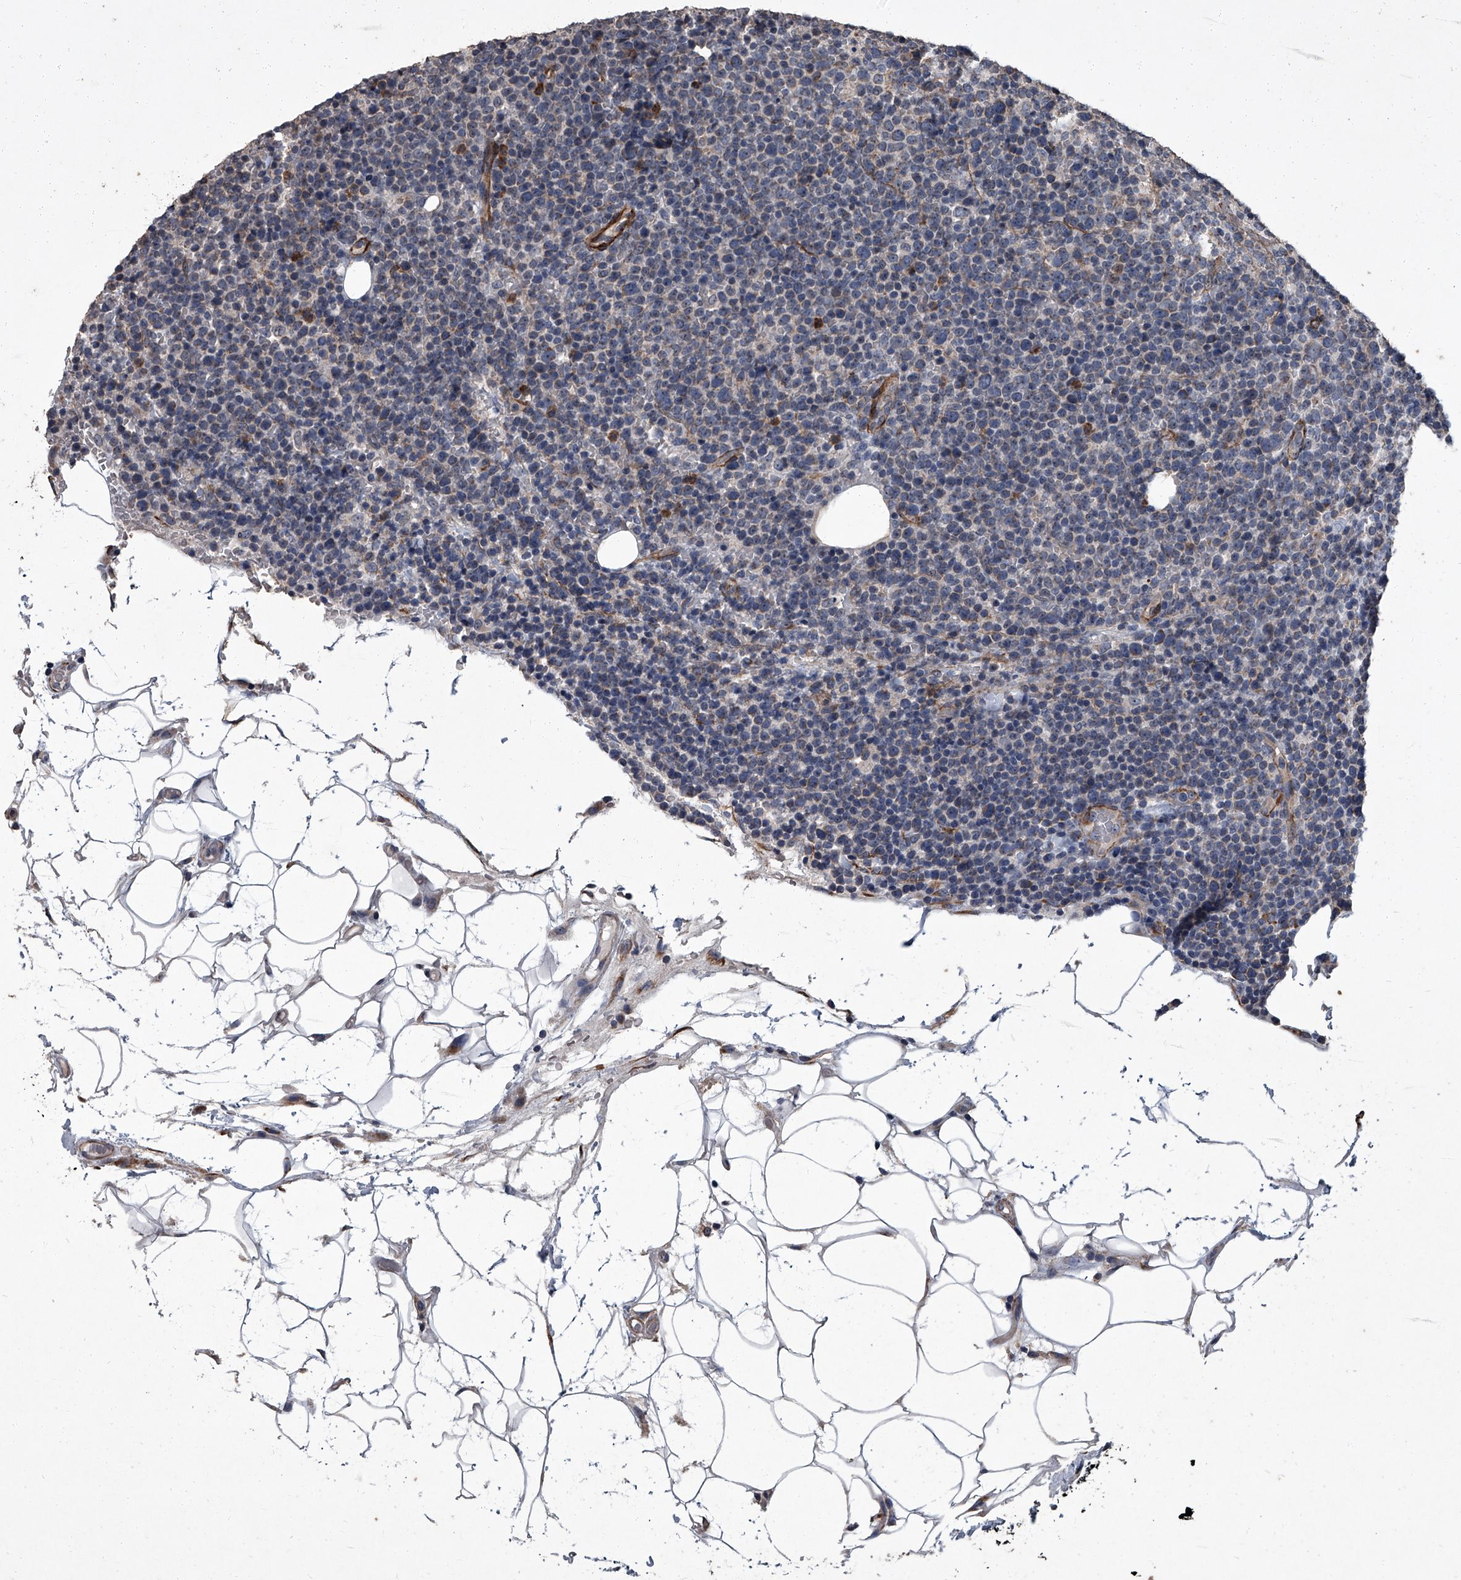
{"staining": {"intensity": "negative", "quantity": "none", "location": "none"}, "tissue": "lymphoma", "cell_type": "Tumor cells", "image_type": "cancer", "snomed": [{"axis": "morphology", "description": "Malignant lymphoma, non-Hodgkin's type, High grade"}, {"axis": "topography", "description": "Lymph node"}], "caption": "Tumor cells are negative for brown protein staining in high-grade malignant lymphoma, non-Hodgkin's type.", "gene": "SIRT4", "patient": {"sex": "male", "age": 61}}